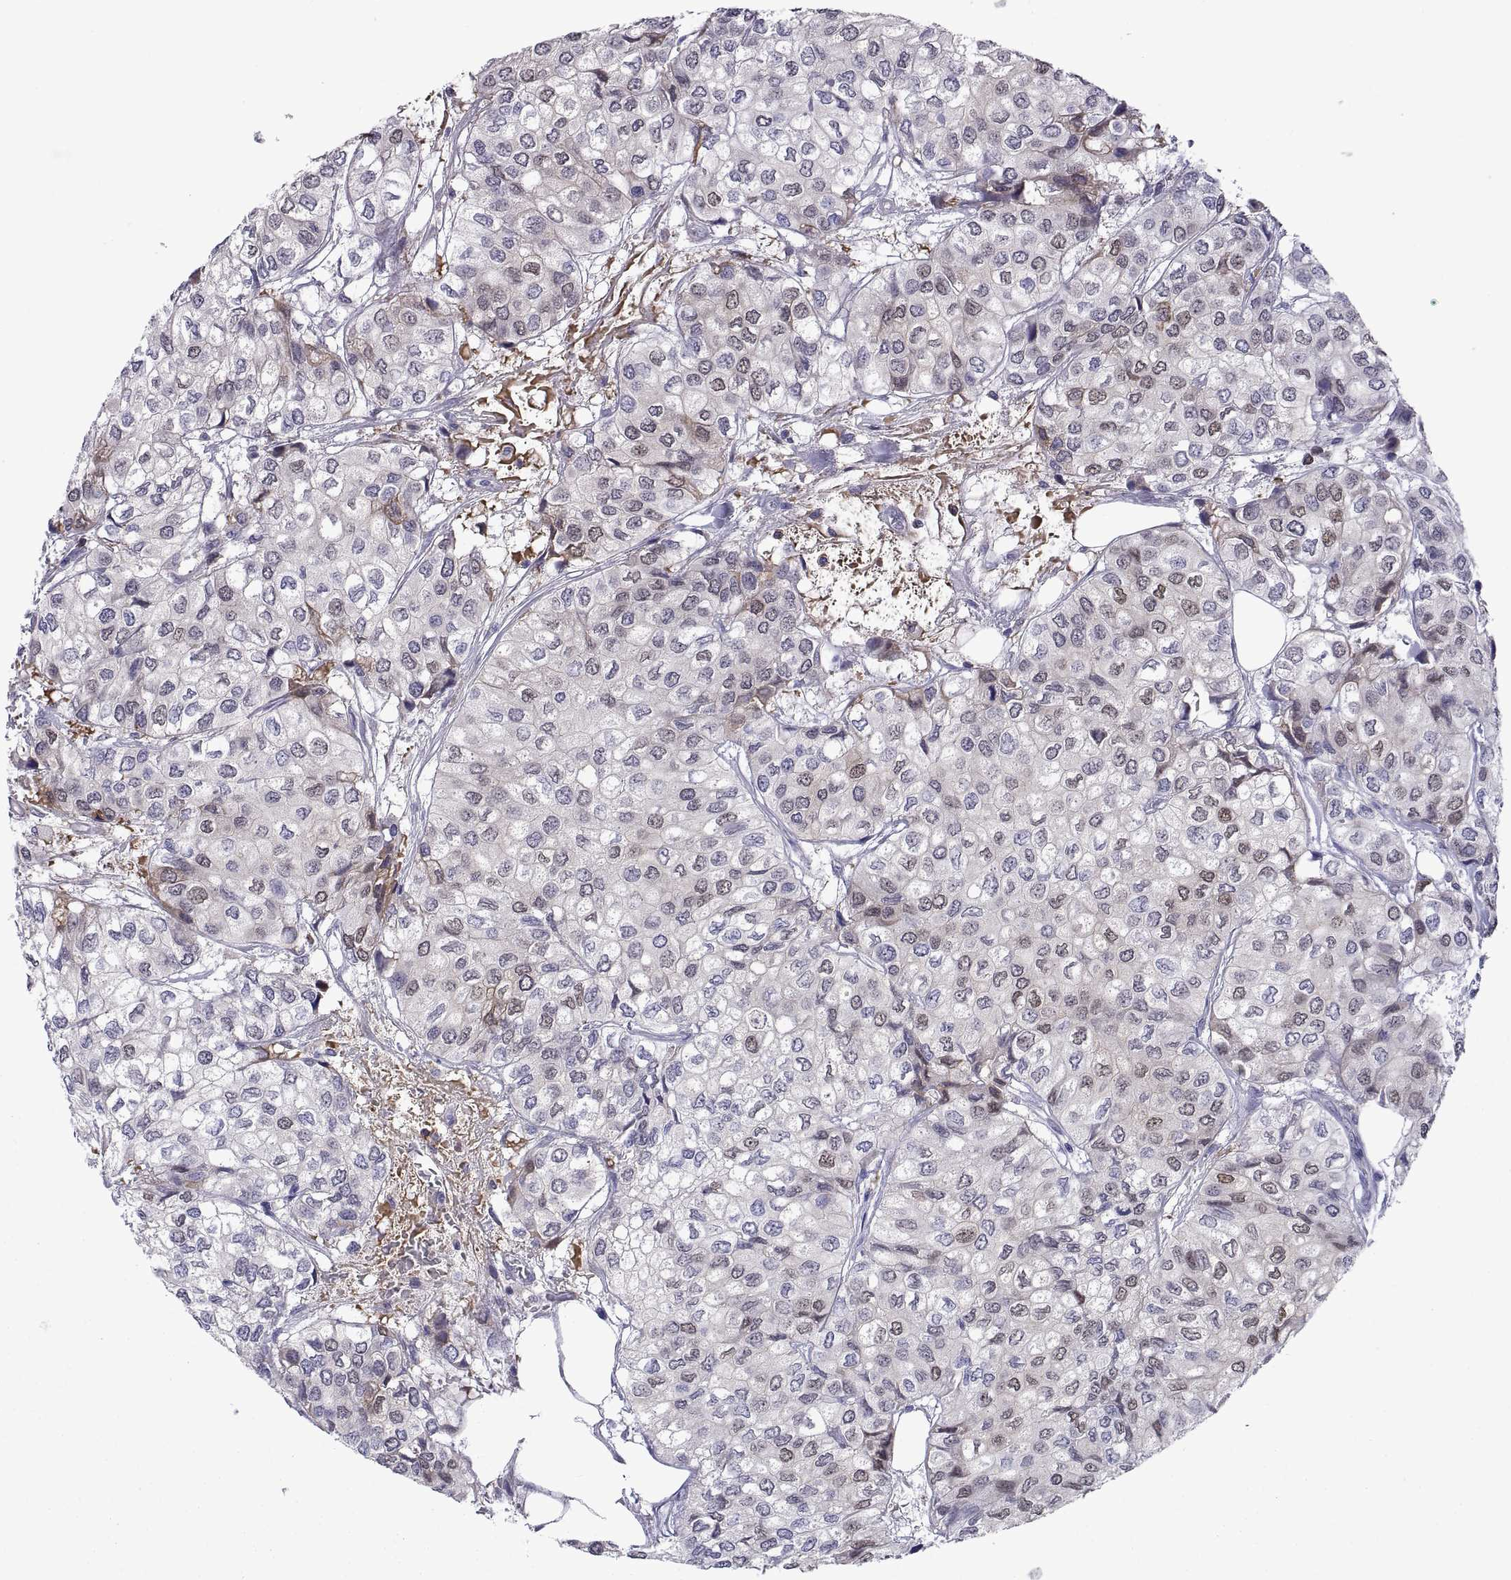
{"staining": {"intensity": "negative", "quantity": "none", "location": "none"}, "tissue": "urothelial cancer", "cell_type": "Tumor cells", "image_type": "cancer", "snomed": [{"axis": "morphology", "description": "Urothelial carcinoma, High grade"}, {"axis": "topography", "description": "Urinary bladder"}], "caption": "An IHC micrograph of urothelial cancer is shown. There is no staining in tumor cells of urothelial cancer.", "gene": "PKP1", "patient": {"sex": "male", "age": 73}}